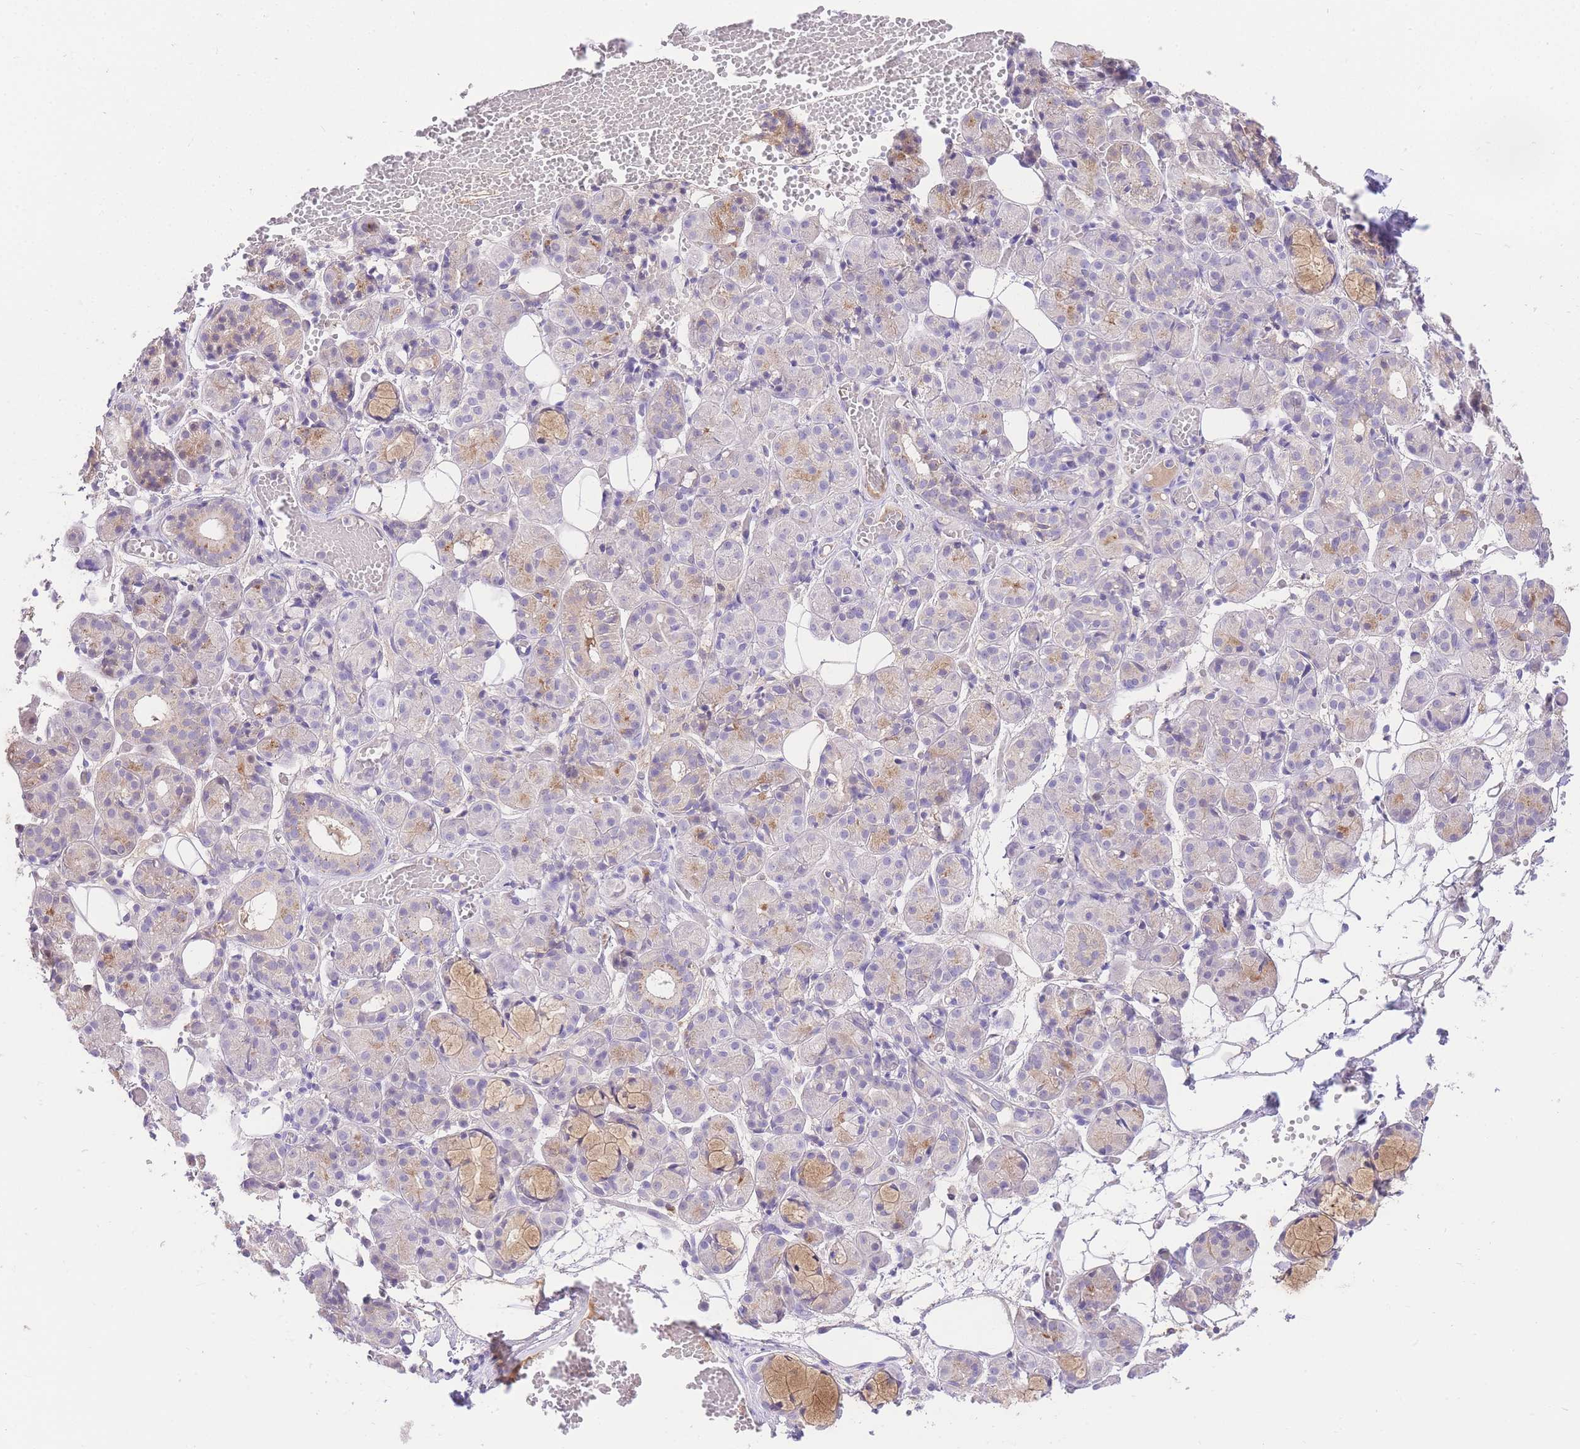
{"staining": {"intensity": "weak", "quantity": "<25%", "location": "cytoplasmic/membranous"}, "tissue": "salivary gland", "cell_type": "Glandular cells", "image_type": "normal", "snomed": [{"axis": "morphology", "description": "Normal tissue, NOS"}, {"axis": "topography", "description": "Salivary gland"}], "caption": "This is an immunohistochemistry image of benign salivary gland. There is no positivity in glandular cells.", "gene": "LIPH", "patient": {"sex": "male", "age": 63}}